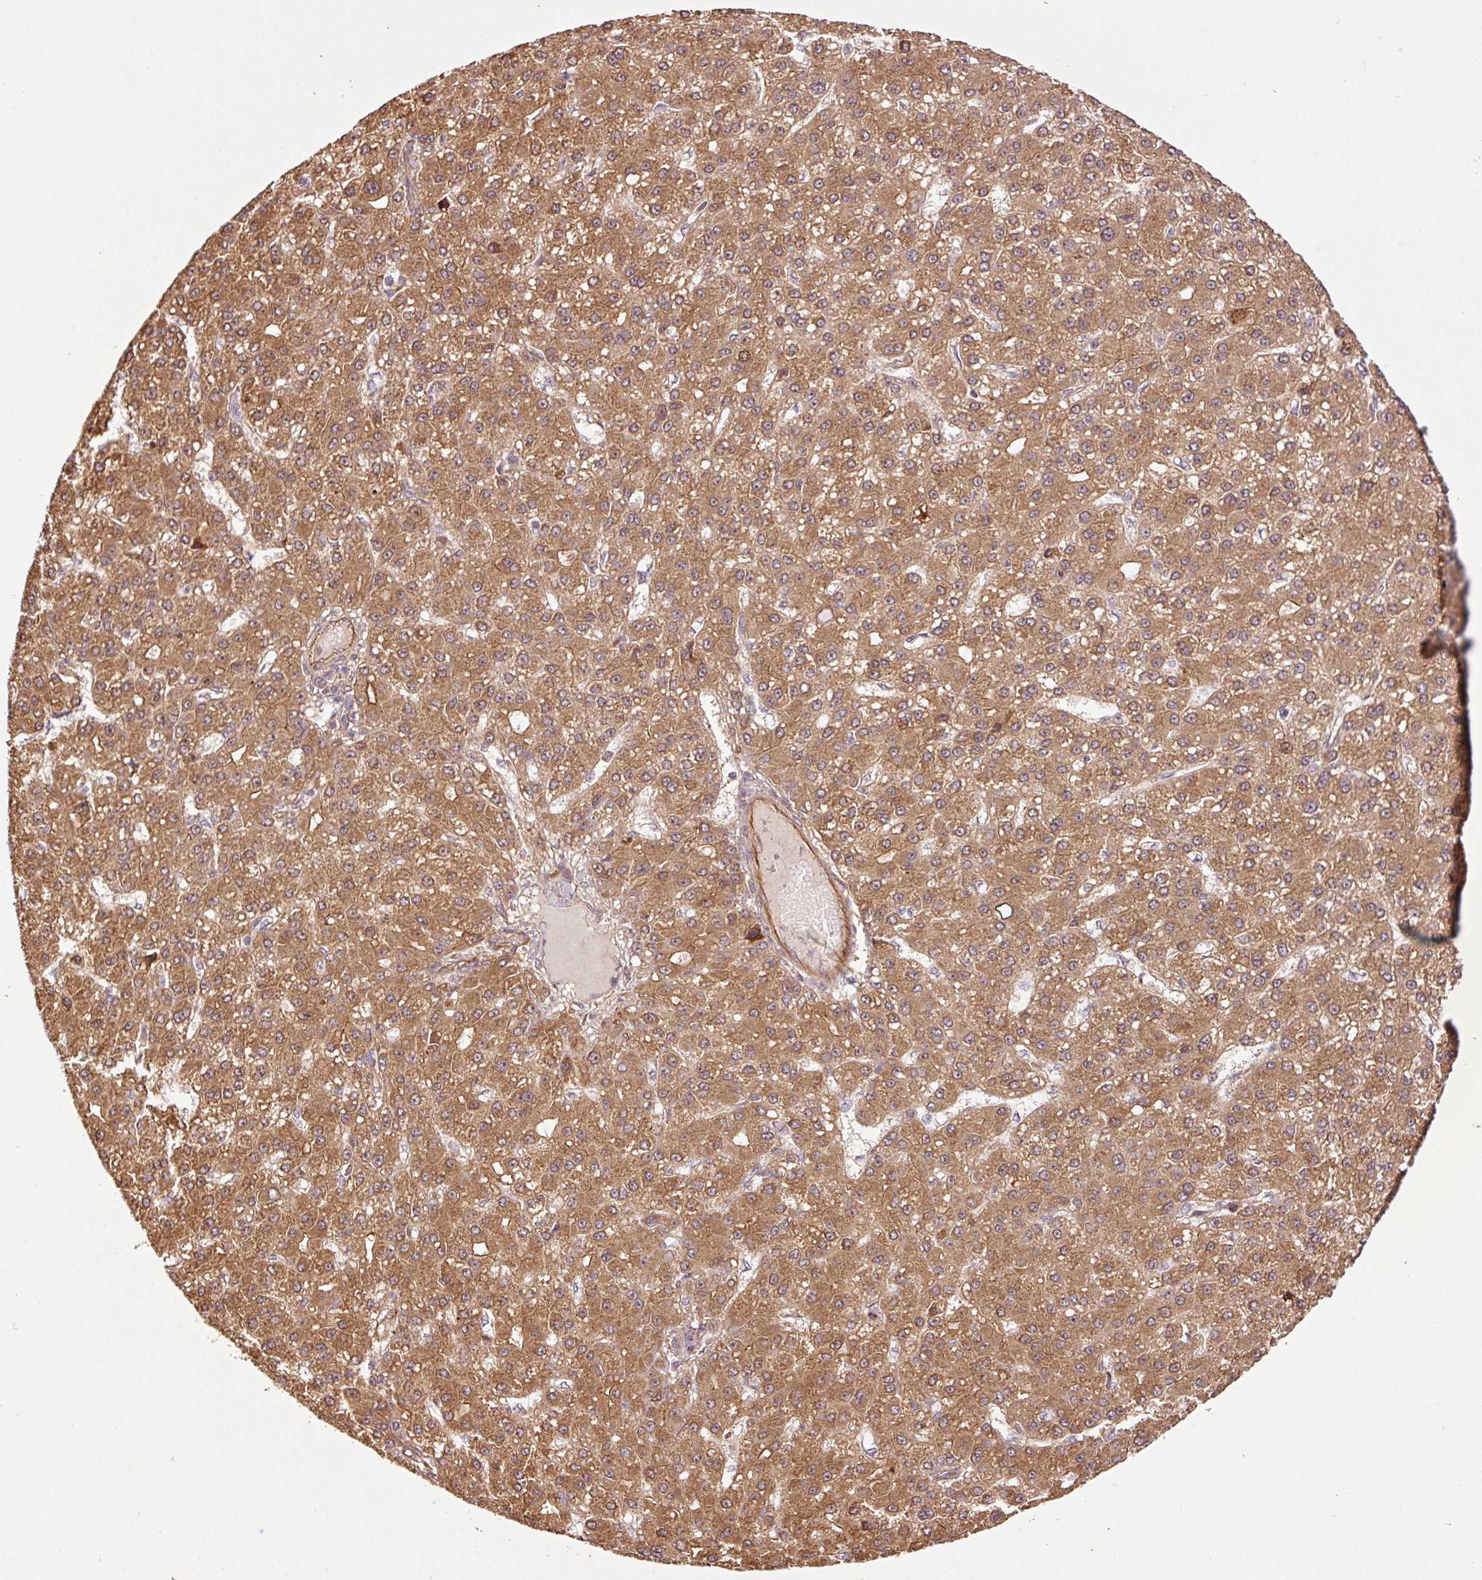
{"staining": {"intensity": "moderate", "quantity": ">75%", "location": "cytoplasmic/membranous"}, "tissue": "liver cancer", "cell_type": "Tumor cells", "image_type": "cancer", "snomed": [{"axis": "morphology", "description": "Carcinoma, Hepatocellular, NOS"}, {"axis": "topography", "description": "Liver"}], "caption": "A histopathology image of liver cancer (hepatocellular carcinoma) stained for a protein displays moderate cytoplasmic/membranous brown staining in tumor cells. The protein is stained brown, and the nuclei are stained in blue (DAB IHC with brightfield microscopy, high magnification).", "gene": "OXER1", "patient": {"sex": "male", "age": 67}}